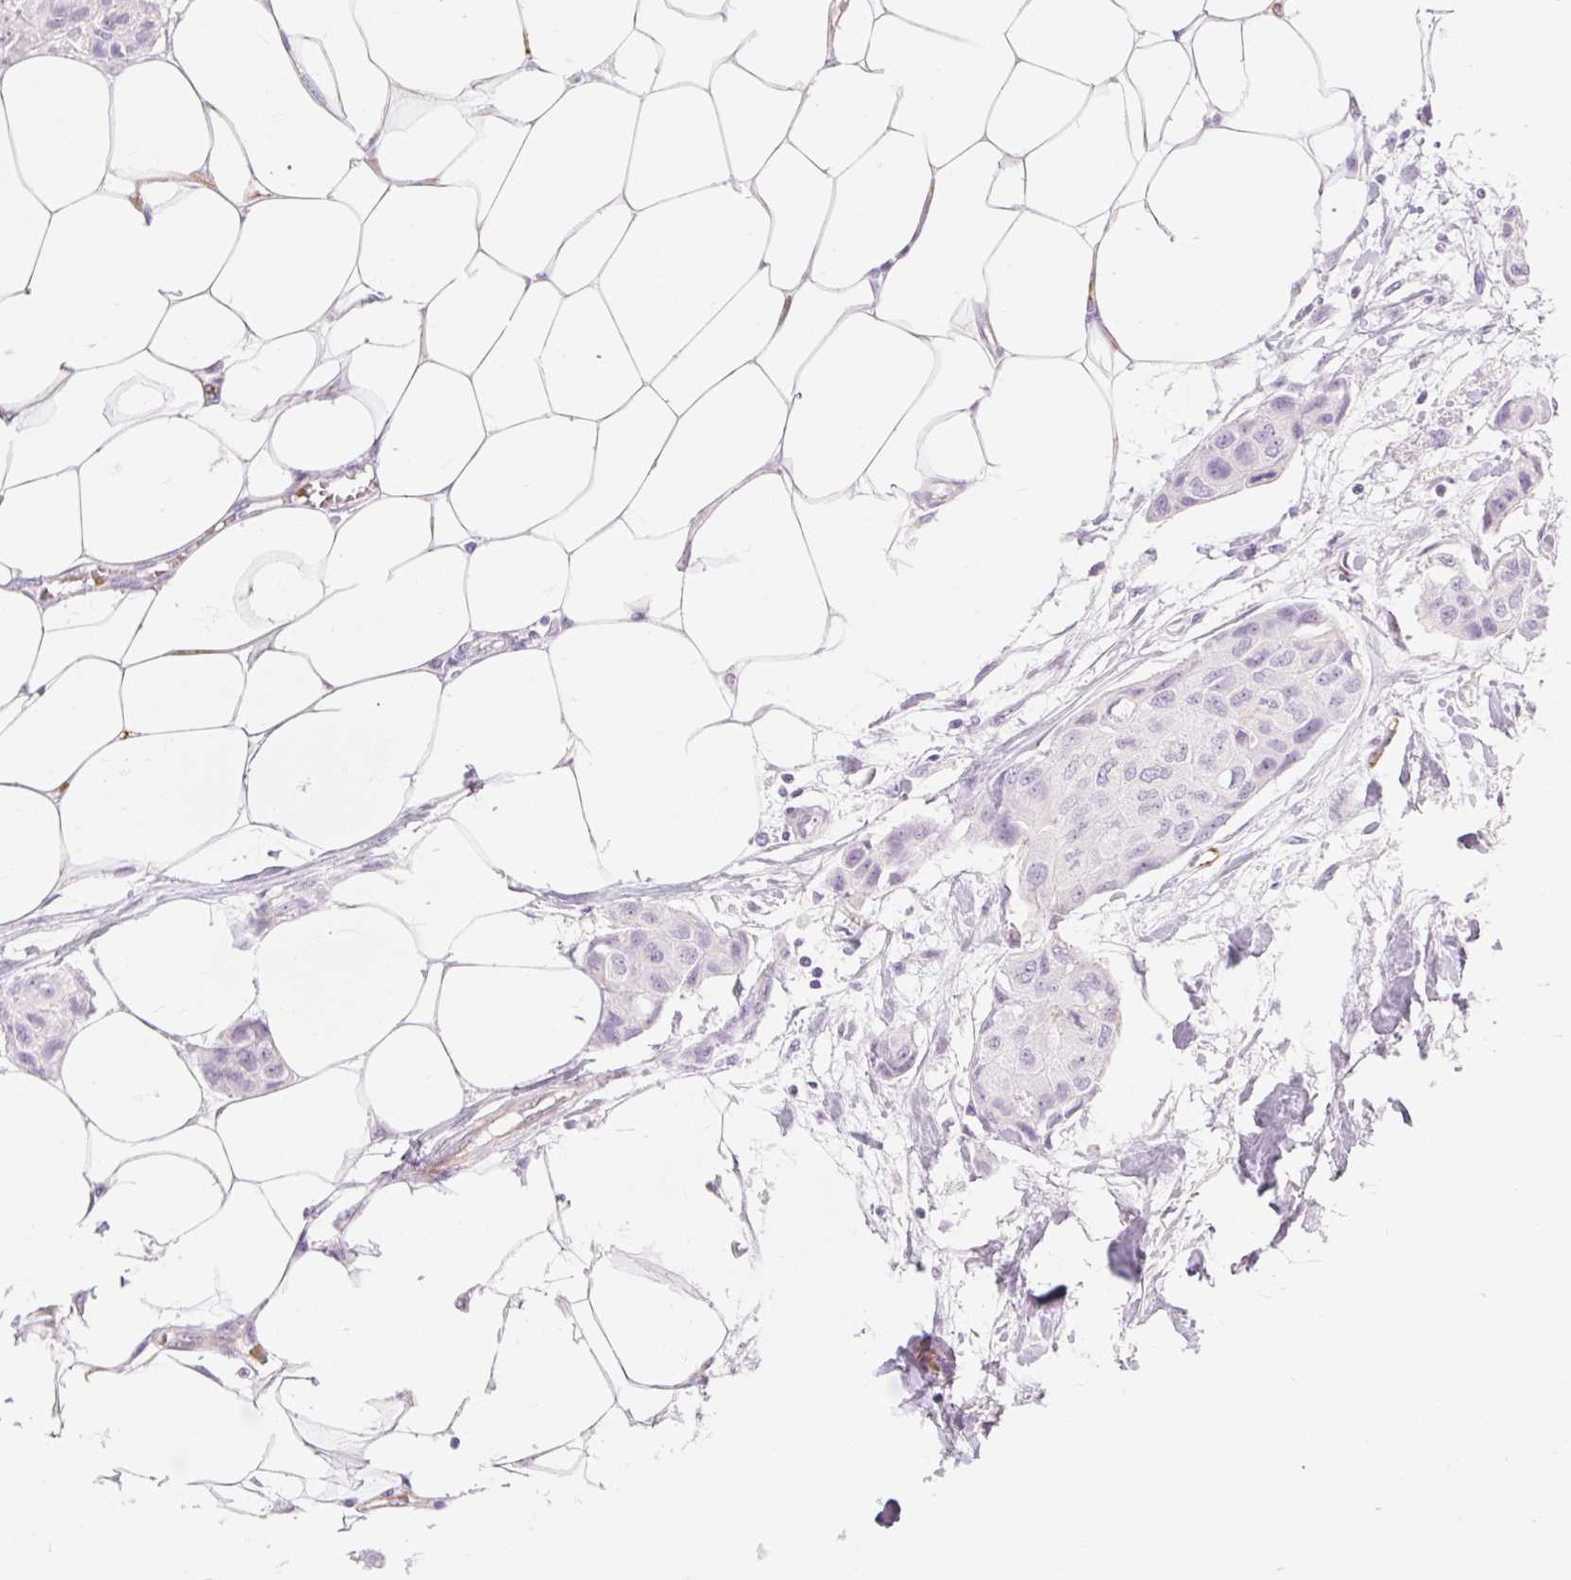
{"staining": {"intensity": "negative", "quantity": "none", "location": "none"}, "tissue": "breast cancer", "cell_type": "Tumor cells", "image_type": "cancer", "snomed": [{"axis": "morphology", "description": "Duct carcinoma"}, {"axis": "topography", "description": "Breast"}, {"axis": "topography", "description": "Lymph node"}], "caption": "High power microscopy image of an IHC micrograph of breast invasive ductal carcinoma, revealing no significant positivity in tumor cells.", "gene": "TAF1L", "patient": {"sex": "female", "age": 80}}